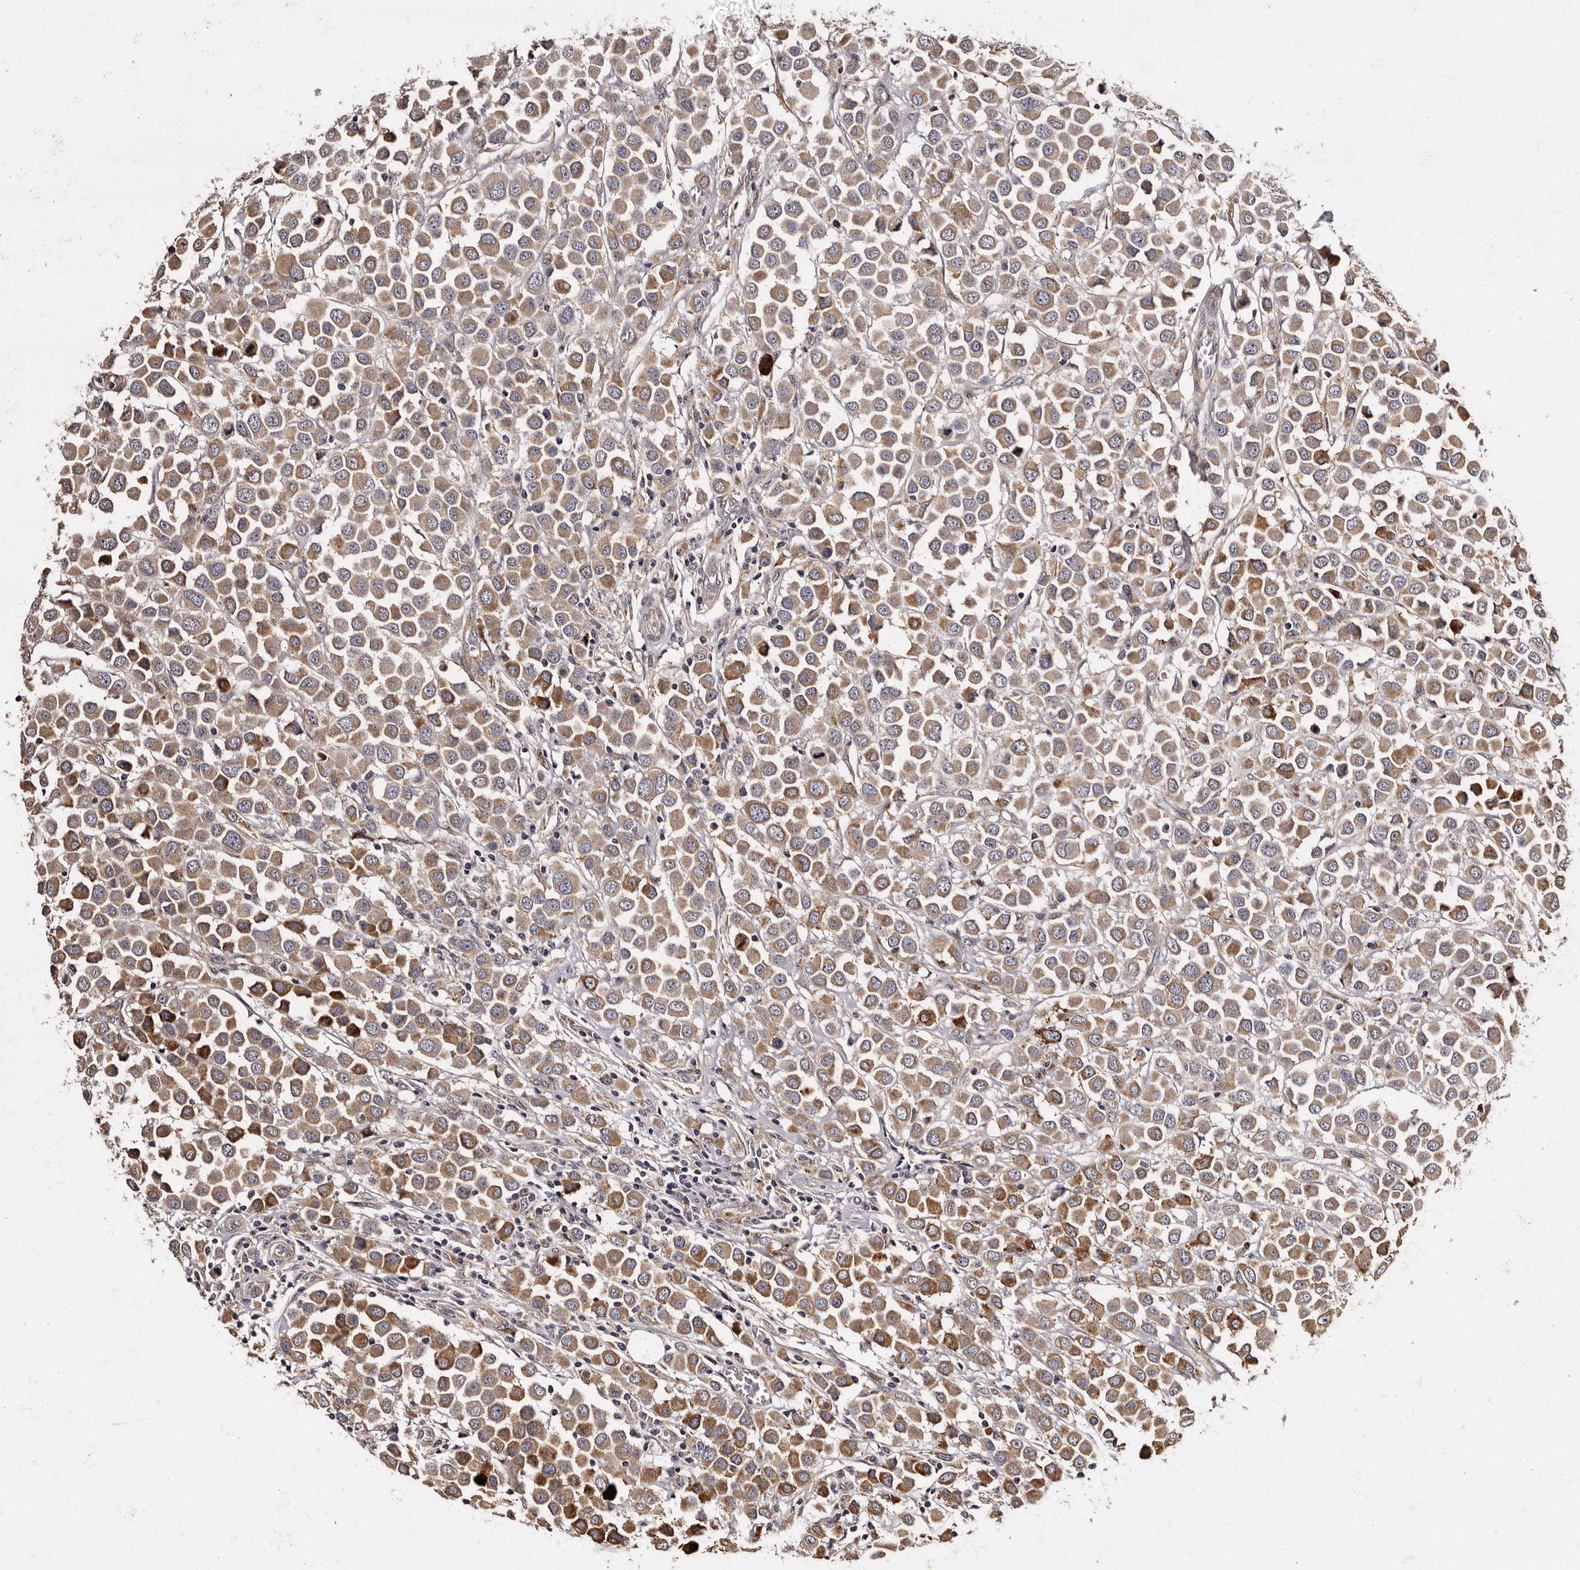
{"staining": {"intensity": "moderate", "quantity": ">75%", "location": "cytoplasmic/membranous"}, "tissue": "breast cancer", "cell_type": "Tumor cells", "image_type": "cancer", "snomed": [{"axis": "morphology", "description": "Duct carcinoma"}, {"axis": "topography", "description": "Breast"}], "caption": "This is an image of immunohistochemistry (IHC) staining of invasive ductal carcinoma (breast), which shows moderate expression in the cytoplasmic/membranous of tumor cells.", "gene": "ADCK5", "patient": {"sex": "female", "age": 61}}